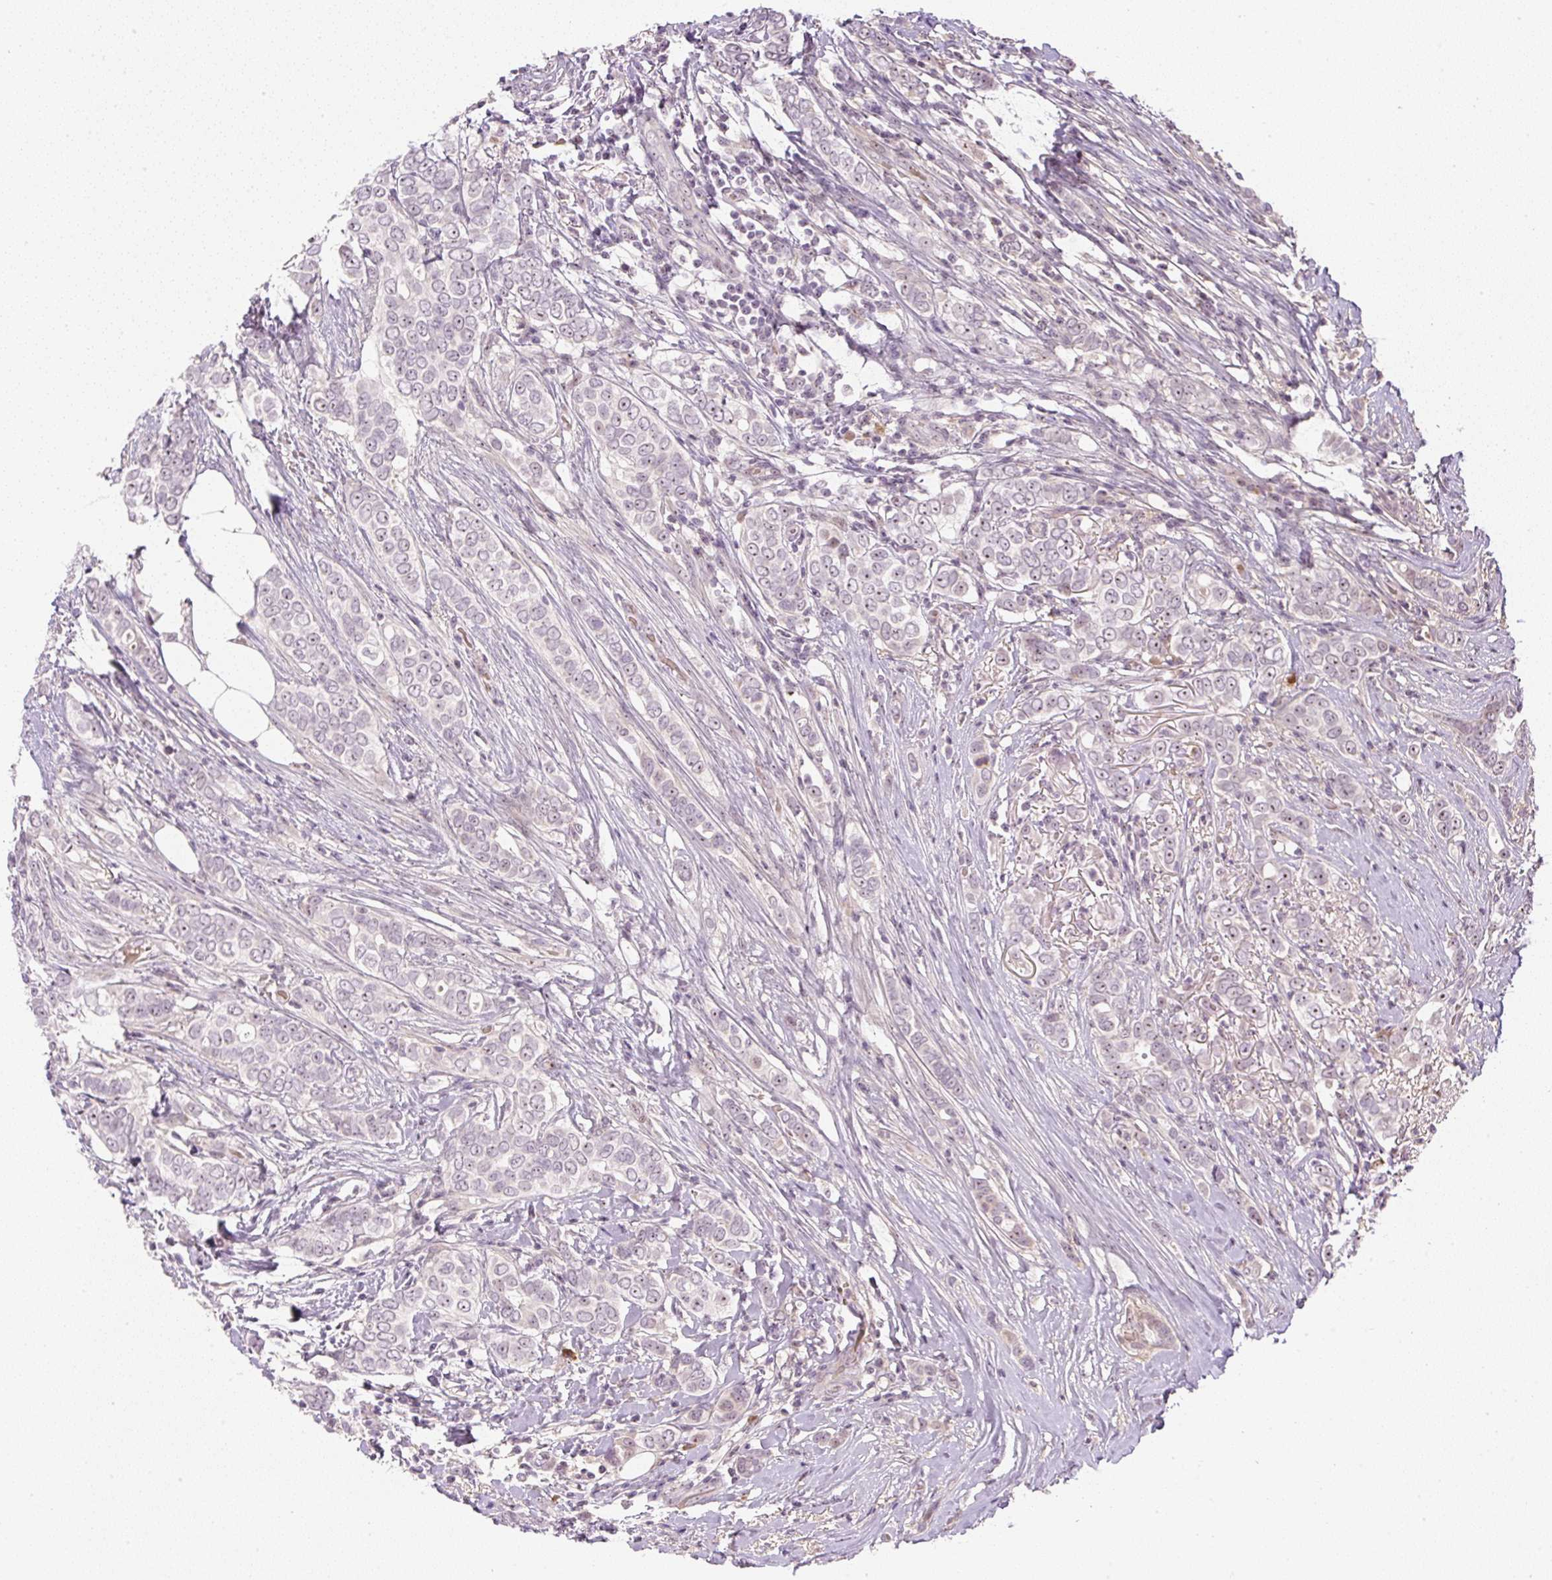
{"staining": {"intensity": "weak", "quantity": "25%-75%", "location": "nuclear"}, "tissue": "breast cancer", "cell_type": "Tumor cells", "image_type": "cancer", "snomed": [{"axis": "morphology", "description": "Lobular carcinoma"}, {"axis": "topography", "description": "Breast"}], "caption": "Breast cancer stained with DAB immunohistochemistry reveals low levels of weak nuclear positivity in about 25%-75% of tumor cells. (DAB IHC with brightfield microscopy, high magnification).", "gene": "AAR2", "patient": {"sex": "female", "age": 51}}